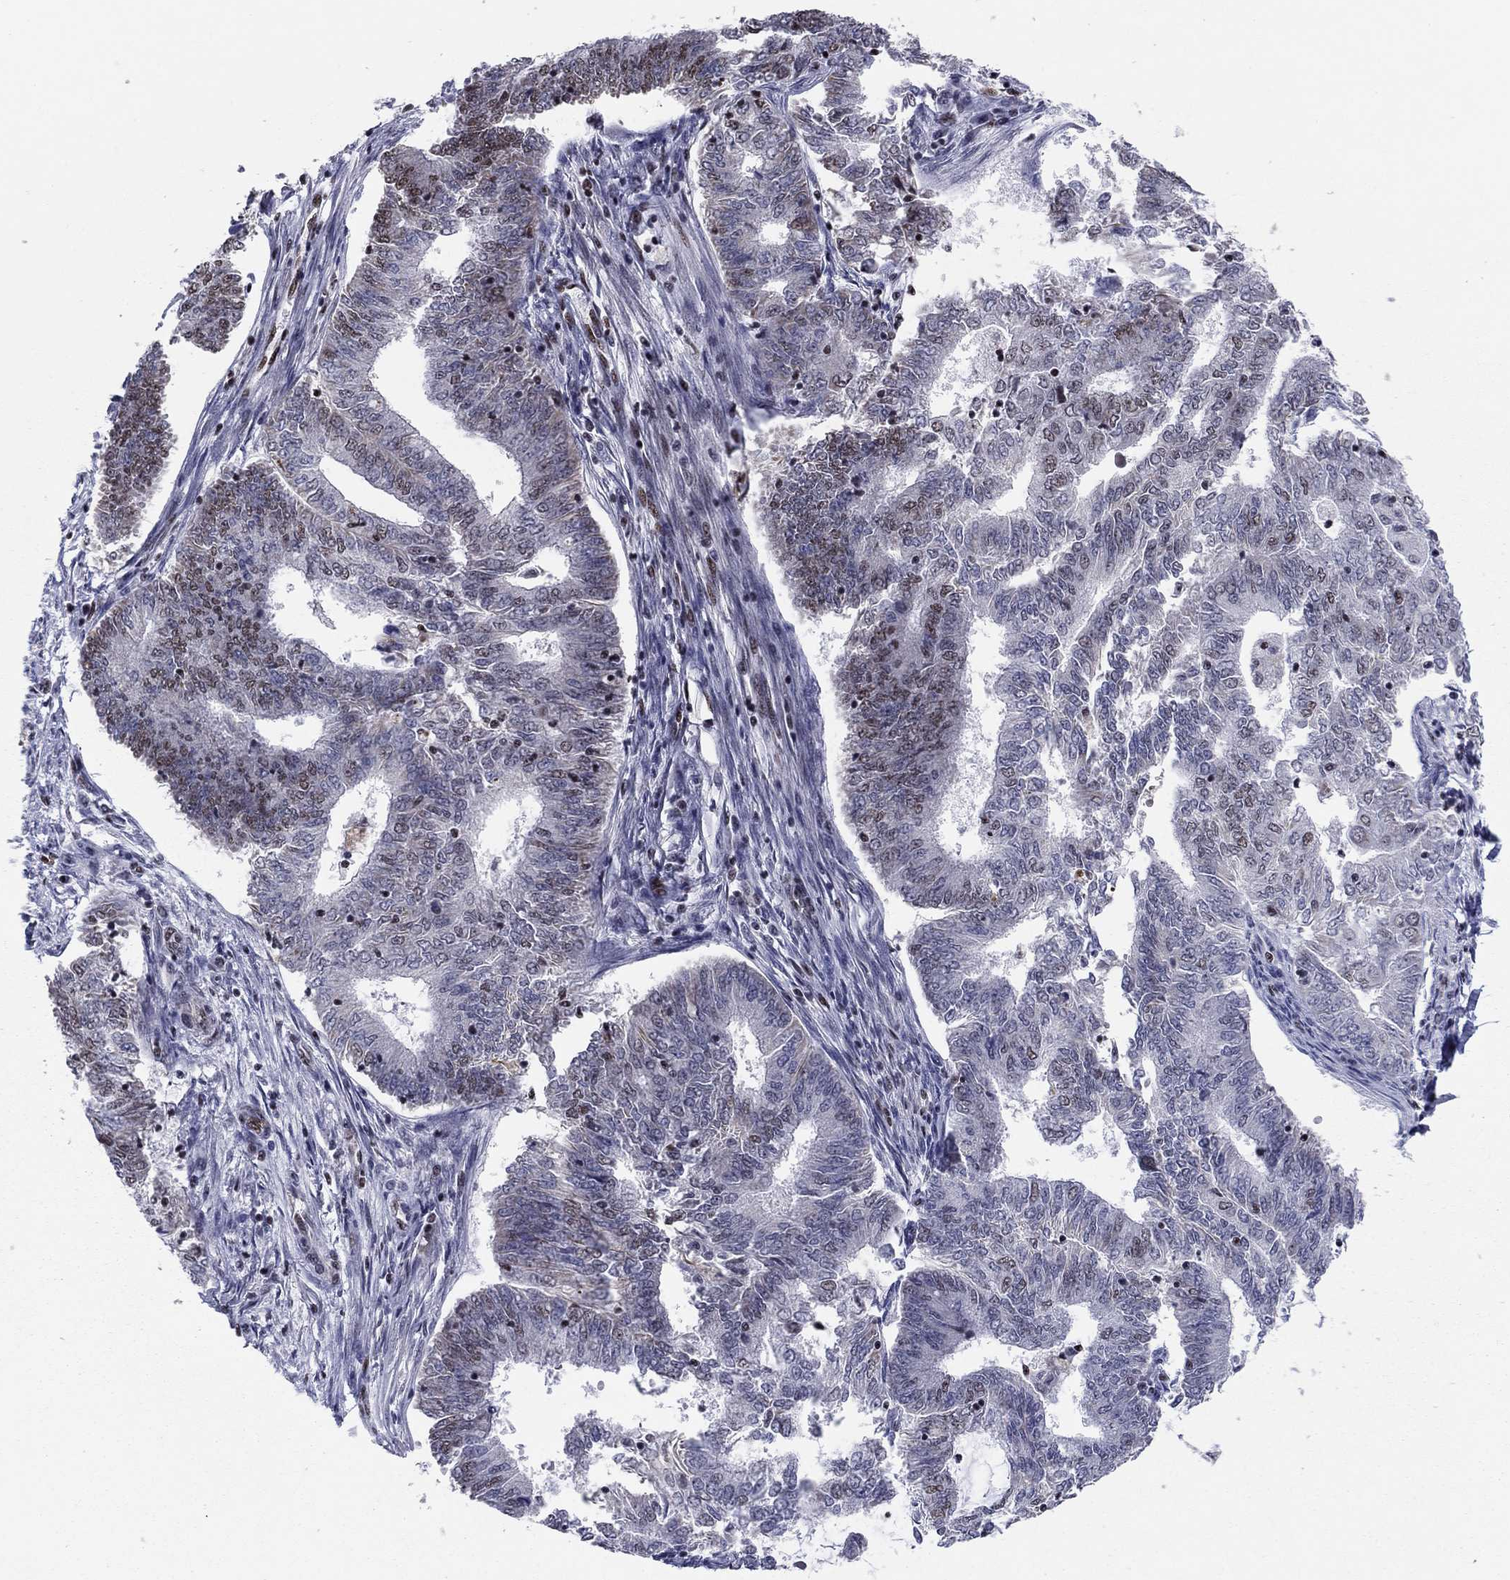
{"staining": {"intensity": "moderate", "quantity": "<25%", "location": "cytoplasmic/membranous,nuclear"}, "tissue": "endometrial cancer", "cell_type": "Tumor cells", "image_type": "cancer", "snomed": [{"axis": "morphology", "description": "Adenocarcinoma, NOS"}, {"axis": "topography", "description": "Endometrium"}], "caption": "Endometrial adenocarcinoma stained with immunohistochemistry demonstrates moderate cytoplasmic/membranous and nuclear expression in about <25% of tumor cells.", "gene": "N4BP2", "patient": {"sex": "female", "age": 62}}